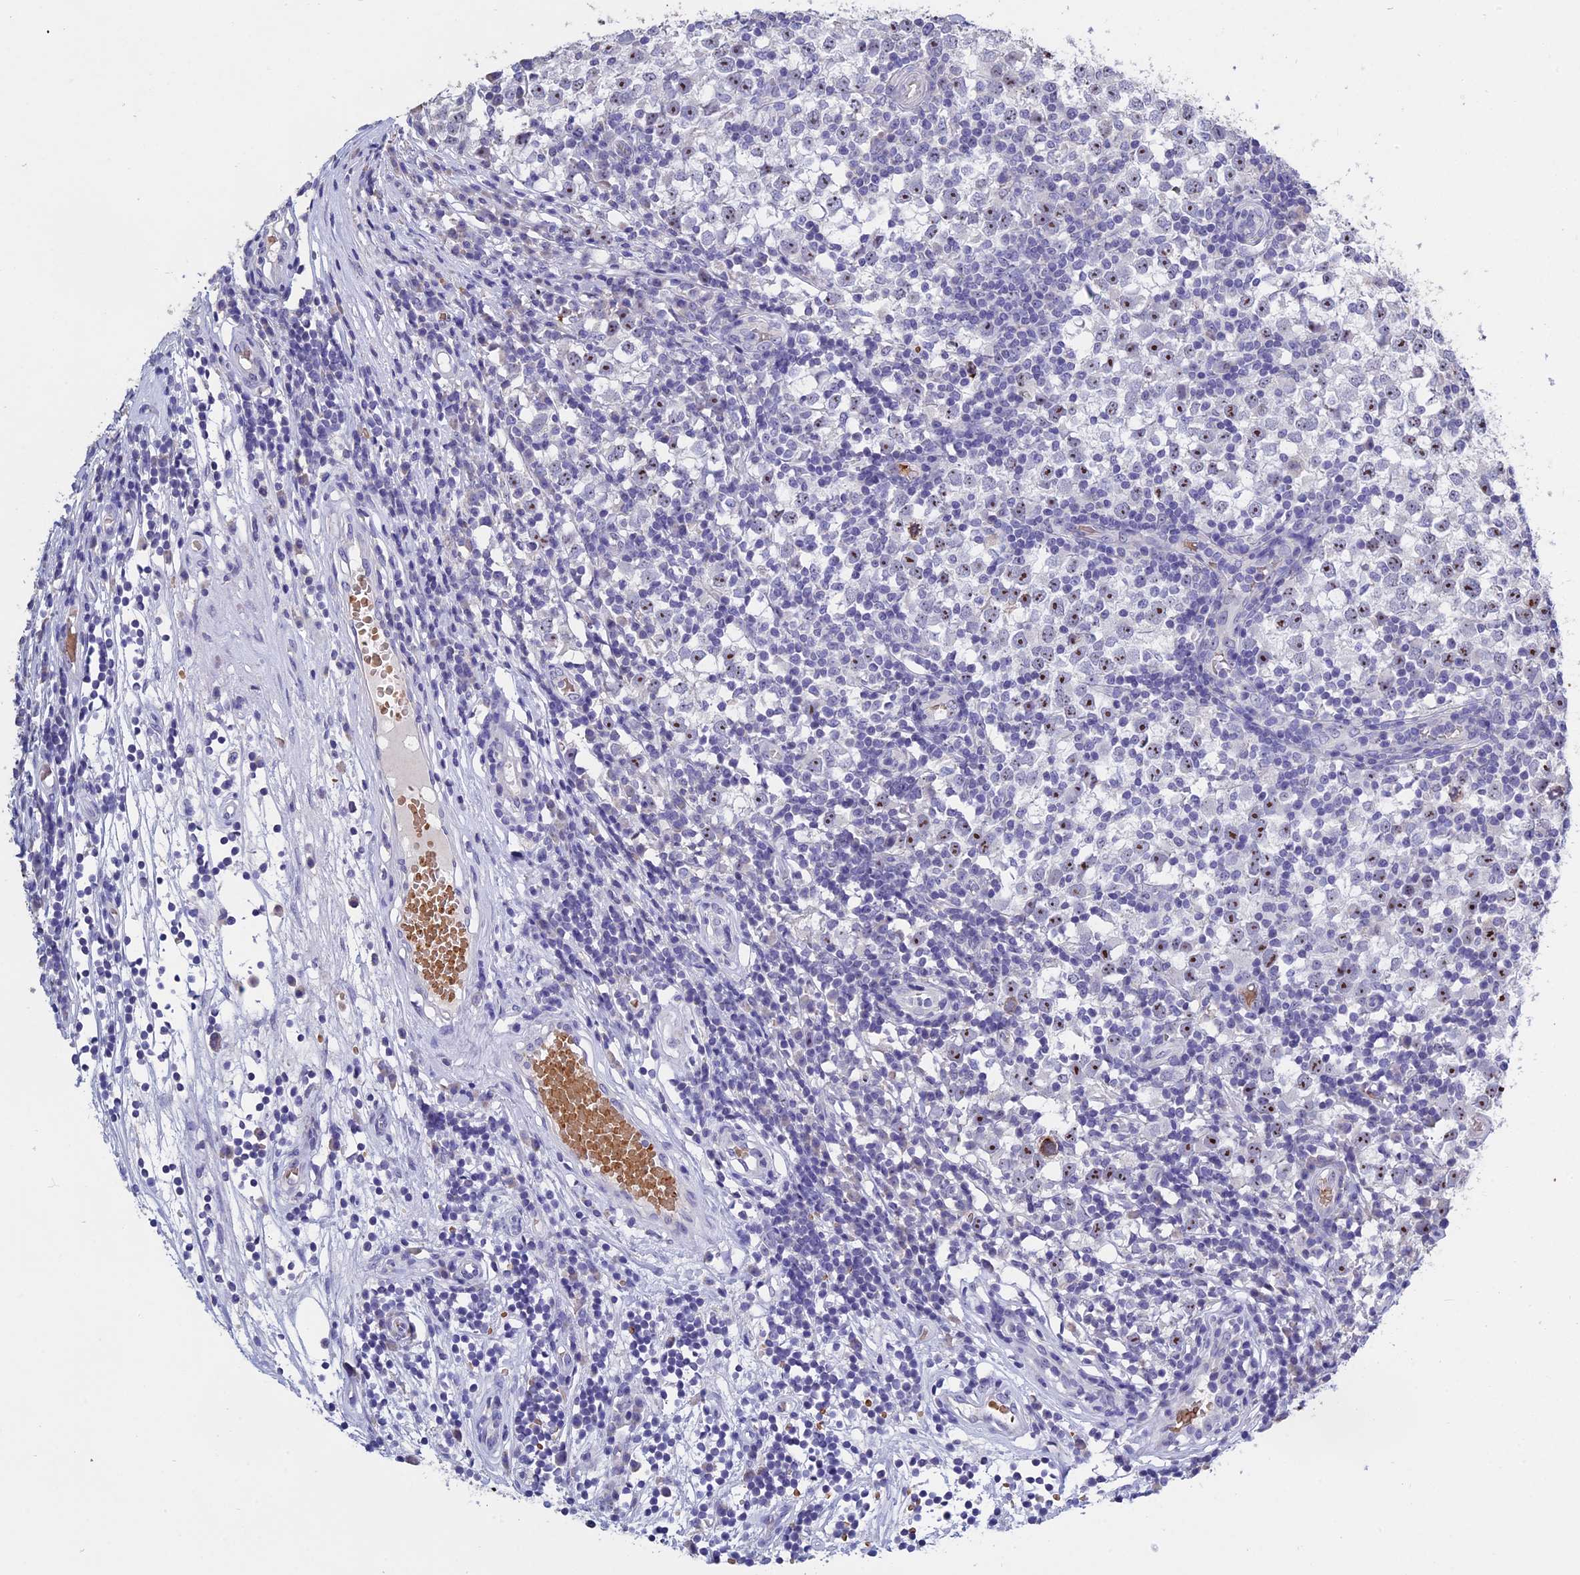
{"staining": {"intensity": "moderate", "quantity": "<25%", "location": "nuclear"}, "tissue": "testis cancer", "cell_type": "Tumor cells", "image_type": "cancer", "snomed": [{"axis": "morphology", "description": "Seminoma, NOS"}, {"axis": "topography", "description": "Testis"}], "caption": "This histopathology image exhibits immunohistochemistry (IHC) staining of testis cancer (seminoma), with low moderate nuclear expression in about <25% of tumor cells.", "gene": "KNOP1", "patient": {"sex": "male", "age": 65}}